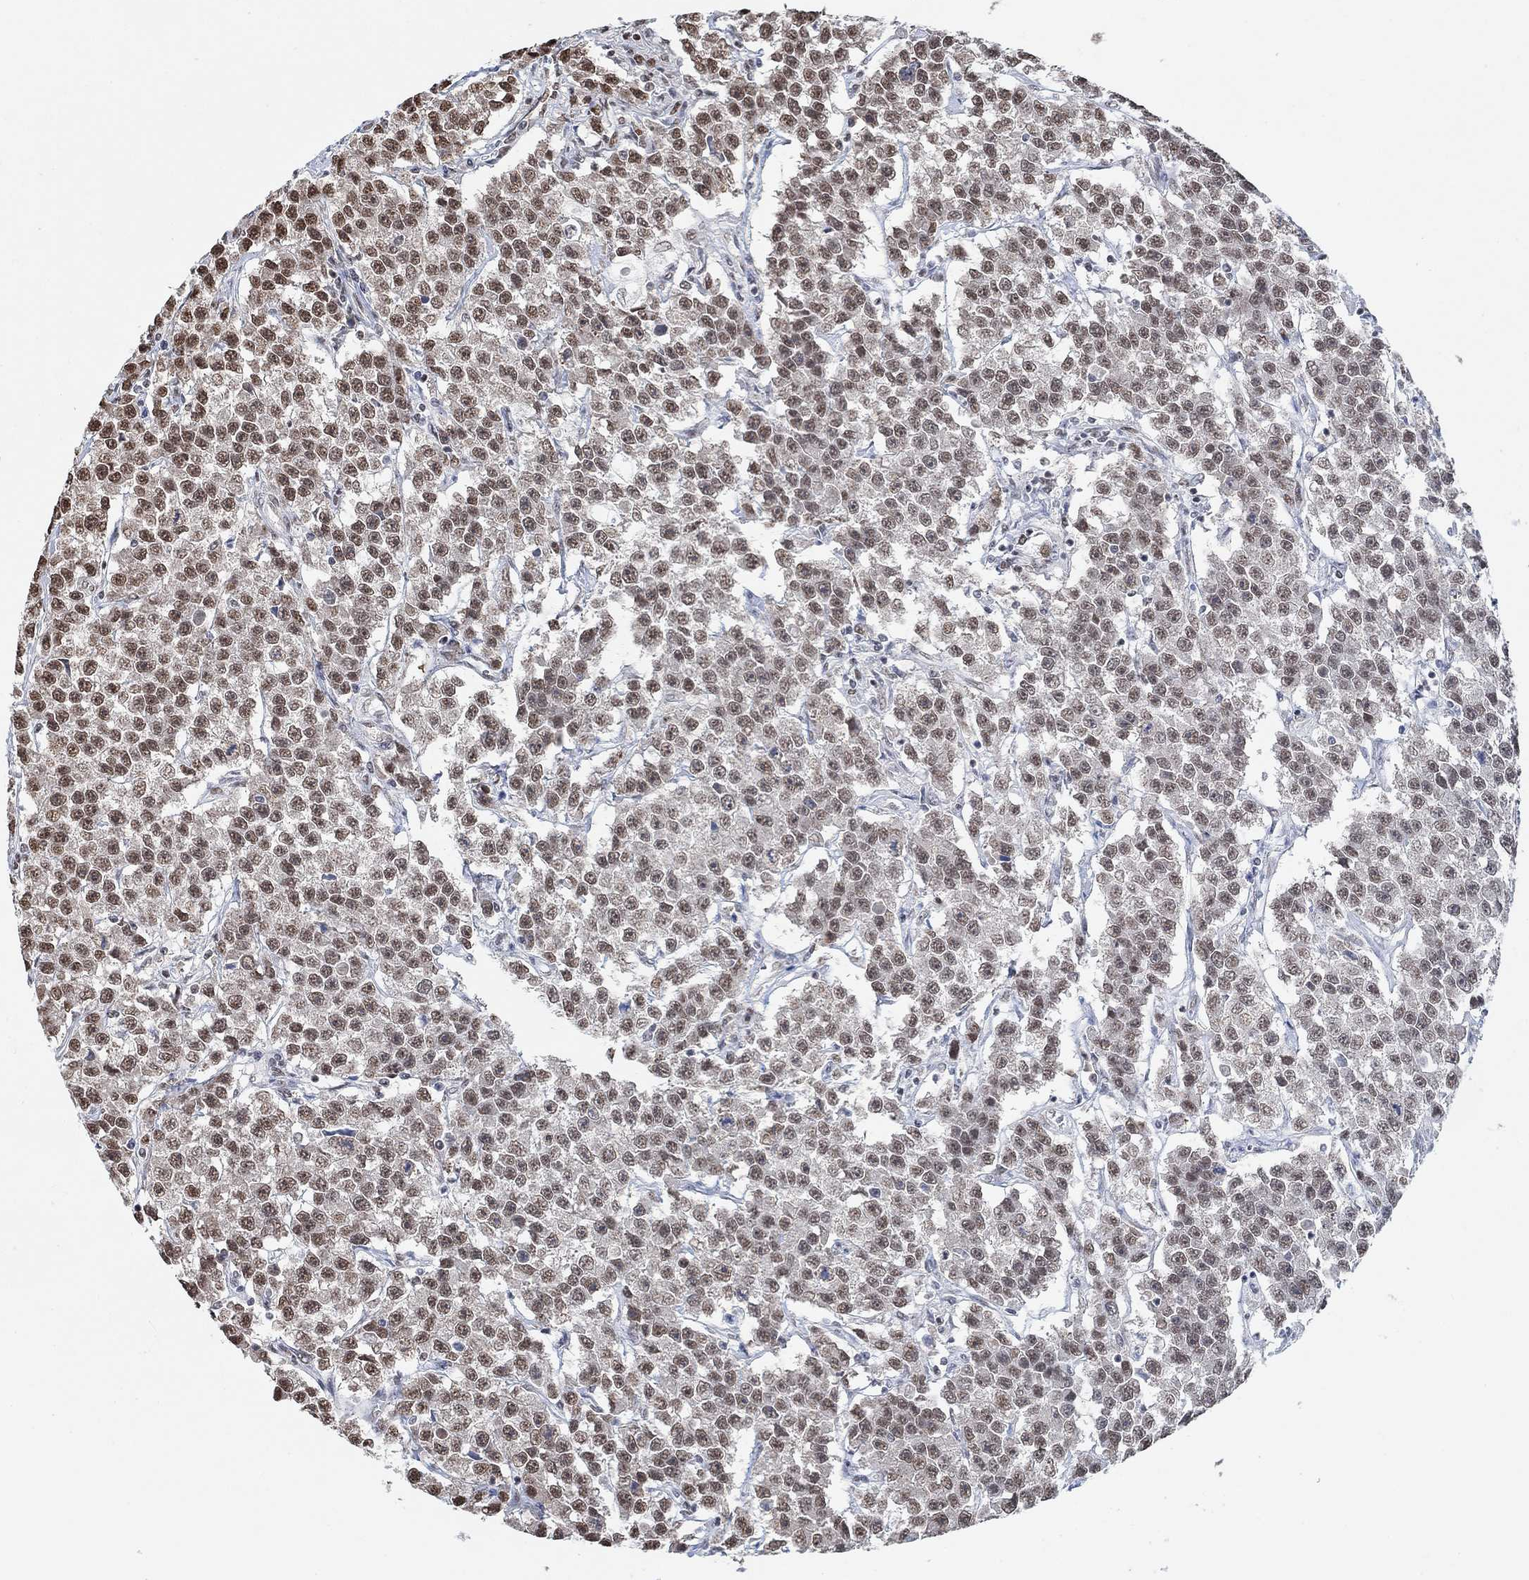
{"staining": {"intensity": "moderate", "quantity": ">75%", "location": "nuclear"}, "tissue": "testis cancer", "cell_type": "Tumor cells", "image_type": "cancer", "snomed": [{"axis": "morphology", "description": "Seminoma, NOS"}, {"axis": "topography", "description": "Testis"}], "caption": "This image demonstrates IHC staining of human testis cancer (seminoma), with medium moderate nuclear staining in approximately >75% of tumor cells.", "gene": "USP39", "patient": {"sex": "male", "age": 59}}